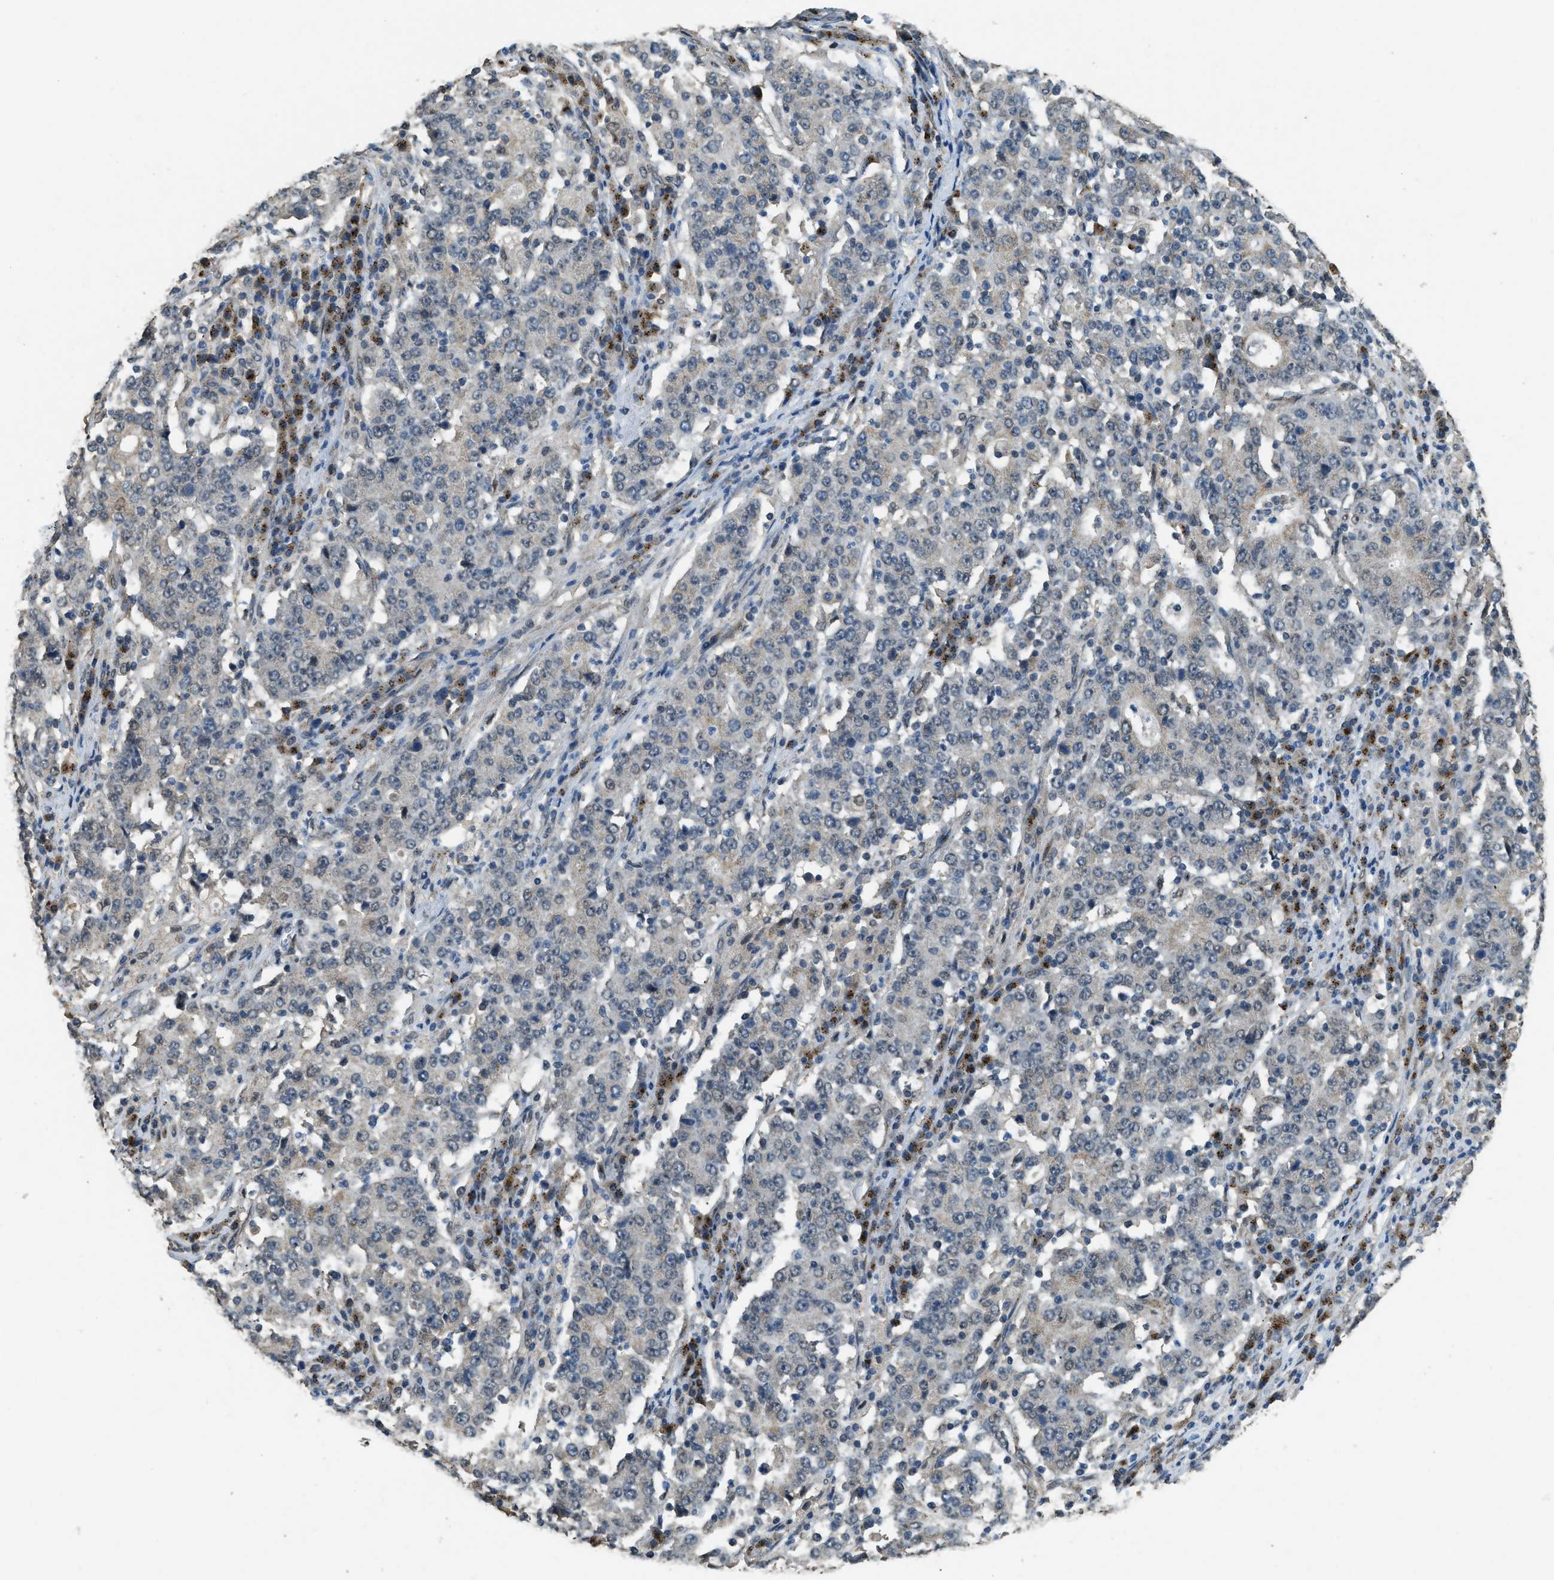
{"staining": {"intensity": "negative", "quantity": "none", "location": "none"}, "tissue": "stomach cancer", "cell_type": "Tumor cells", "image_type": "cancer", "snomed": [{"axis": "morphology", "description": "Adenocarcinoma, NOS"}, {"axis": "topography", "description": "Stomach"}], "caption": "Stomach adenocarcinoma stained for a protein using IHC reveals no expression tumor cells.", "gene": "IPO7", "patient": {"sex": "male", "age": 59}}